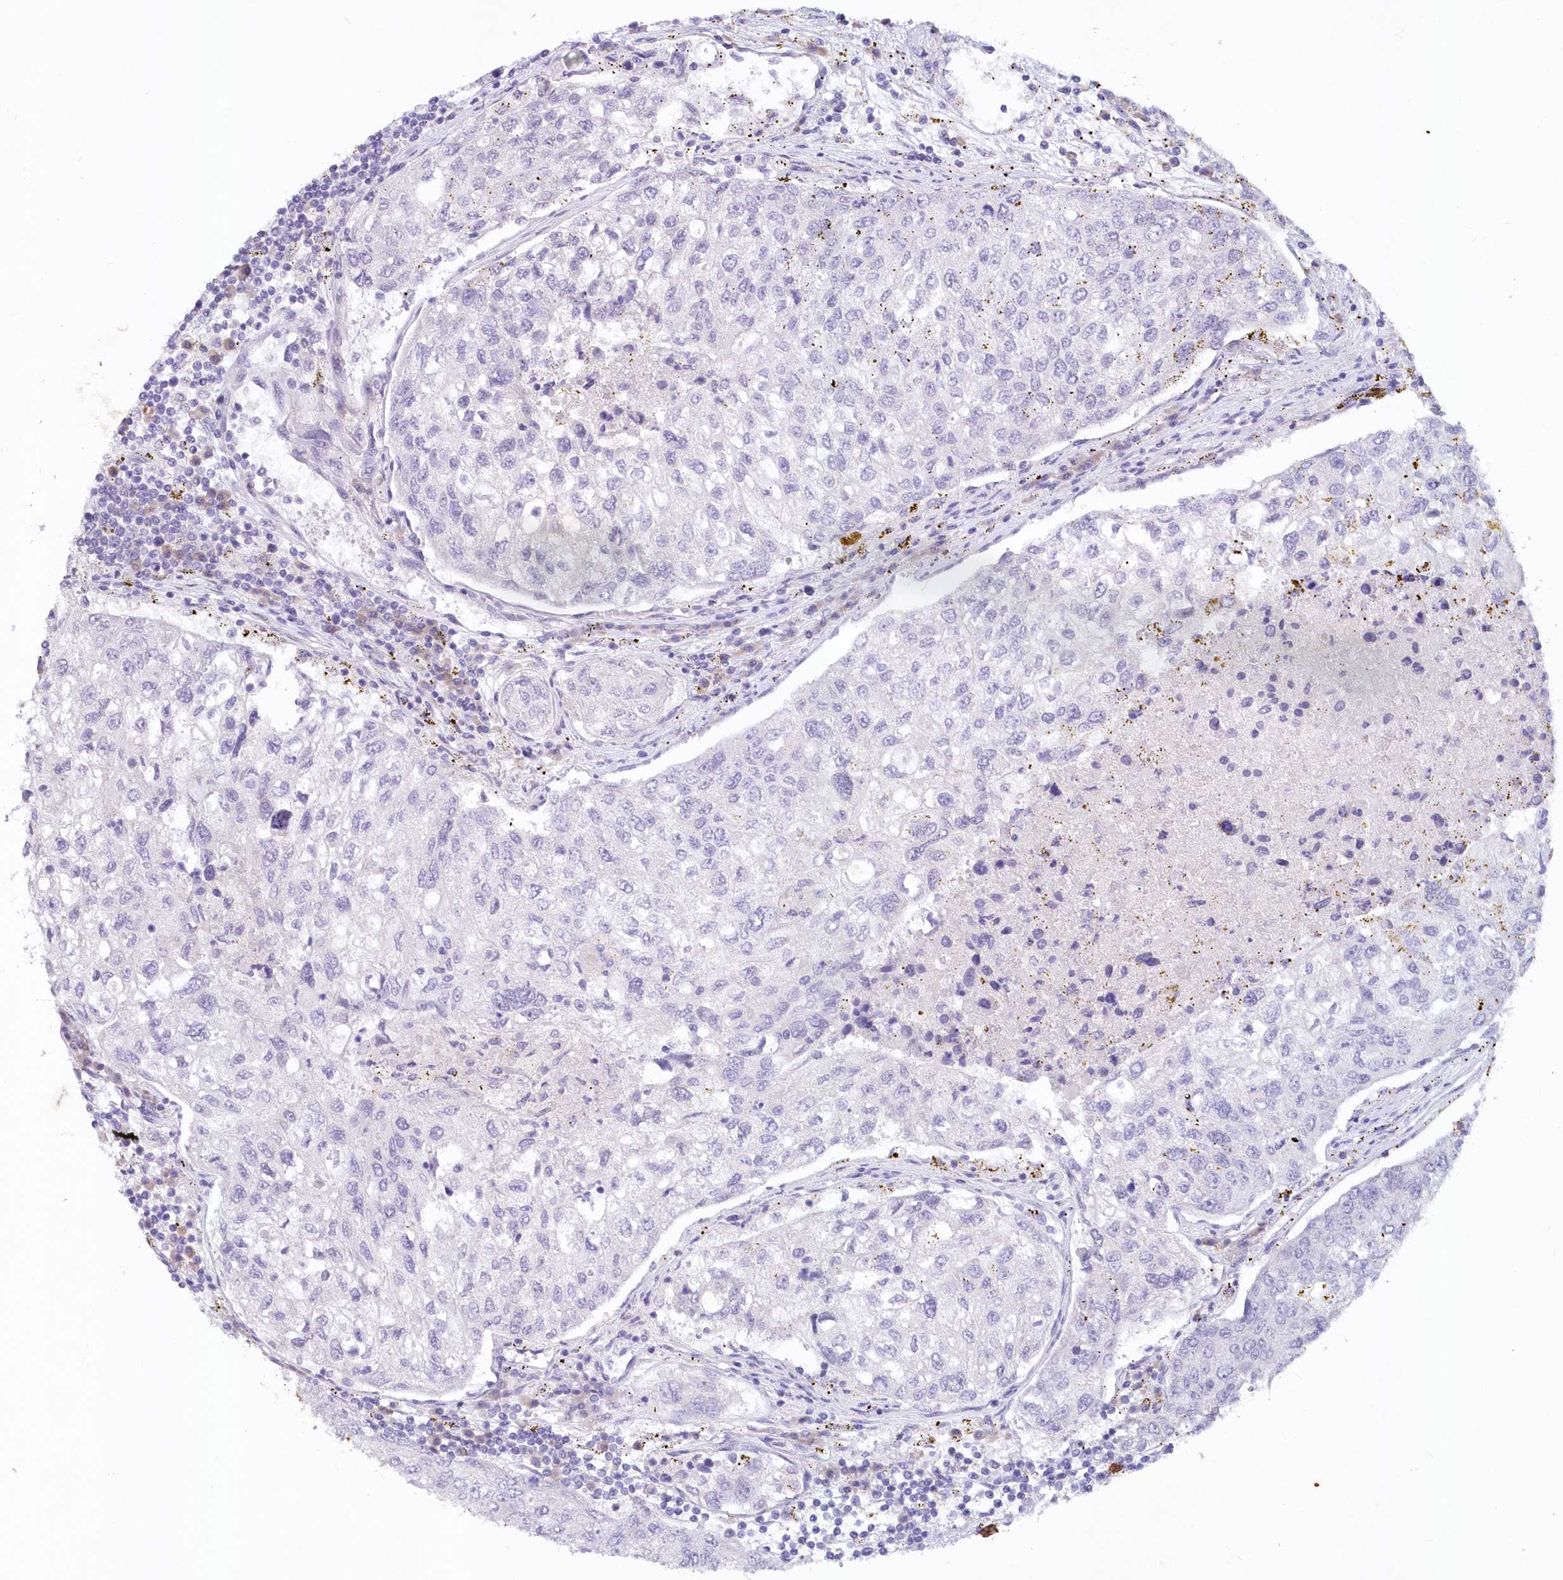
{"staining": {"intensity": "negative", "quantity": "none", "location": "none"}, "tissue": "urothelial cancer", "cell_type": "Tumor cells", "image_type": "cancer", "snomed": [{"axis": "morphology", "description": "Urothelial carcinoma, High grade"}, {"axis": "topography", "description": "Lymph node"}, {"axis": "topography", "description": "Urinary bladder"}], "caption": "This is an immunohistochemistry (IHC) micrograph of urothelial carcinoma (high-grade). There is no staining in tumor cells.", "gene": "SNED1", "patient": {"sex": "male", "age": 51}}